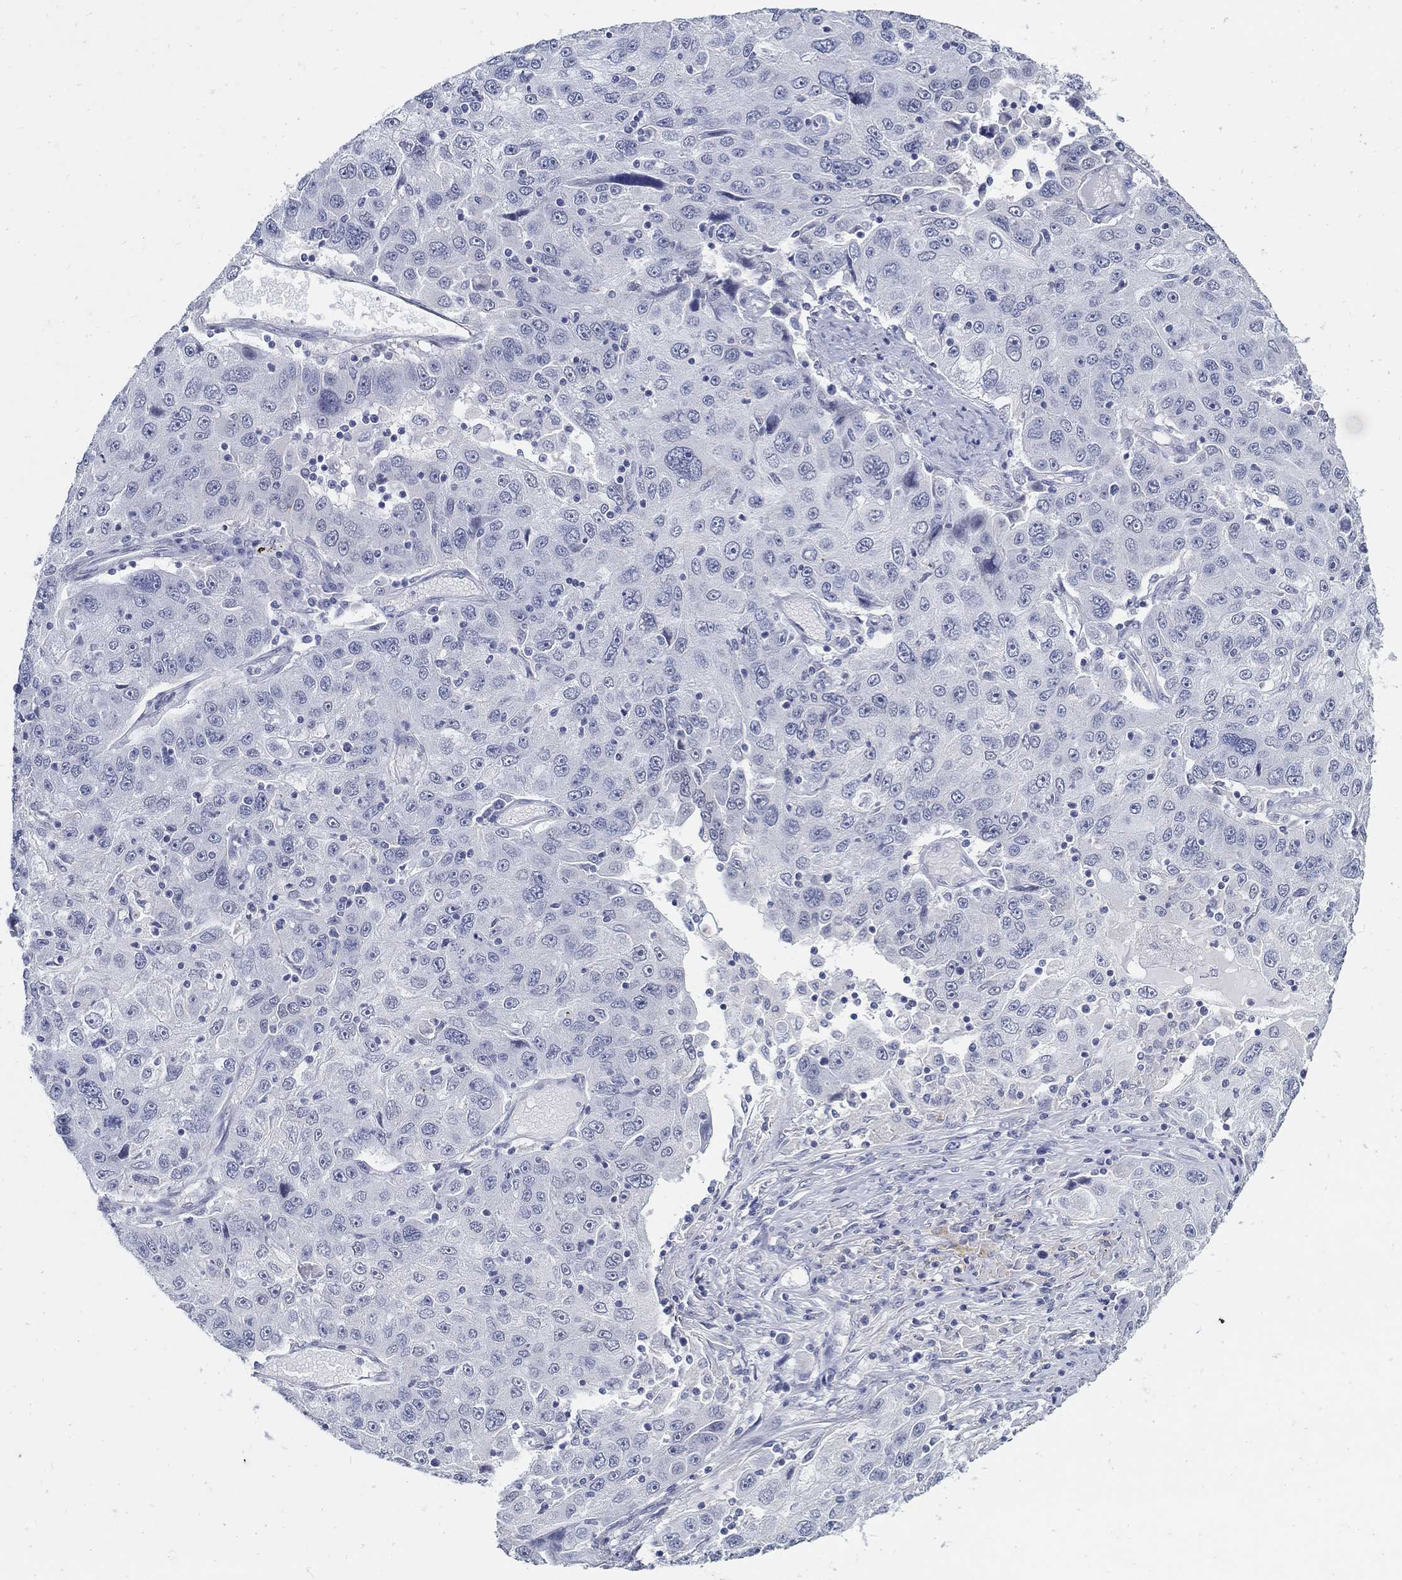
{"staining": {"intensity": "negative", "quantity": "none", "location": "none"}, "tissue": "stomach cancer", "cell_type": "Tumor cells", "image_type": "cancer", "snomed": [{"axis": "morphology", "description": "Adenocarcinoma, NOS"}, {"axis": "topography", "description": "Stomach"}], "caption": "DAB immunohistochemical staining of adenocarcinoma (stomach) displays no significant staining in tumor cells. (DAB IHC visualized using brightfield microscopy, high magnification).", "gene": "USP29", "patient": {"sex": "male", "age": 56}}